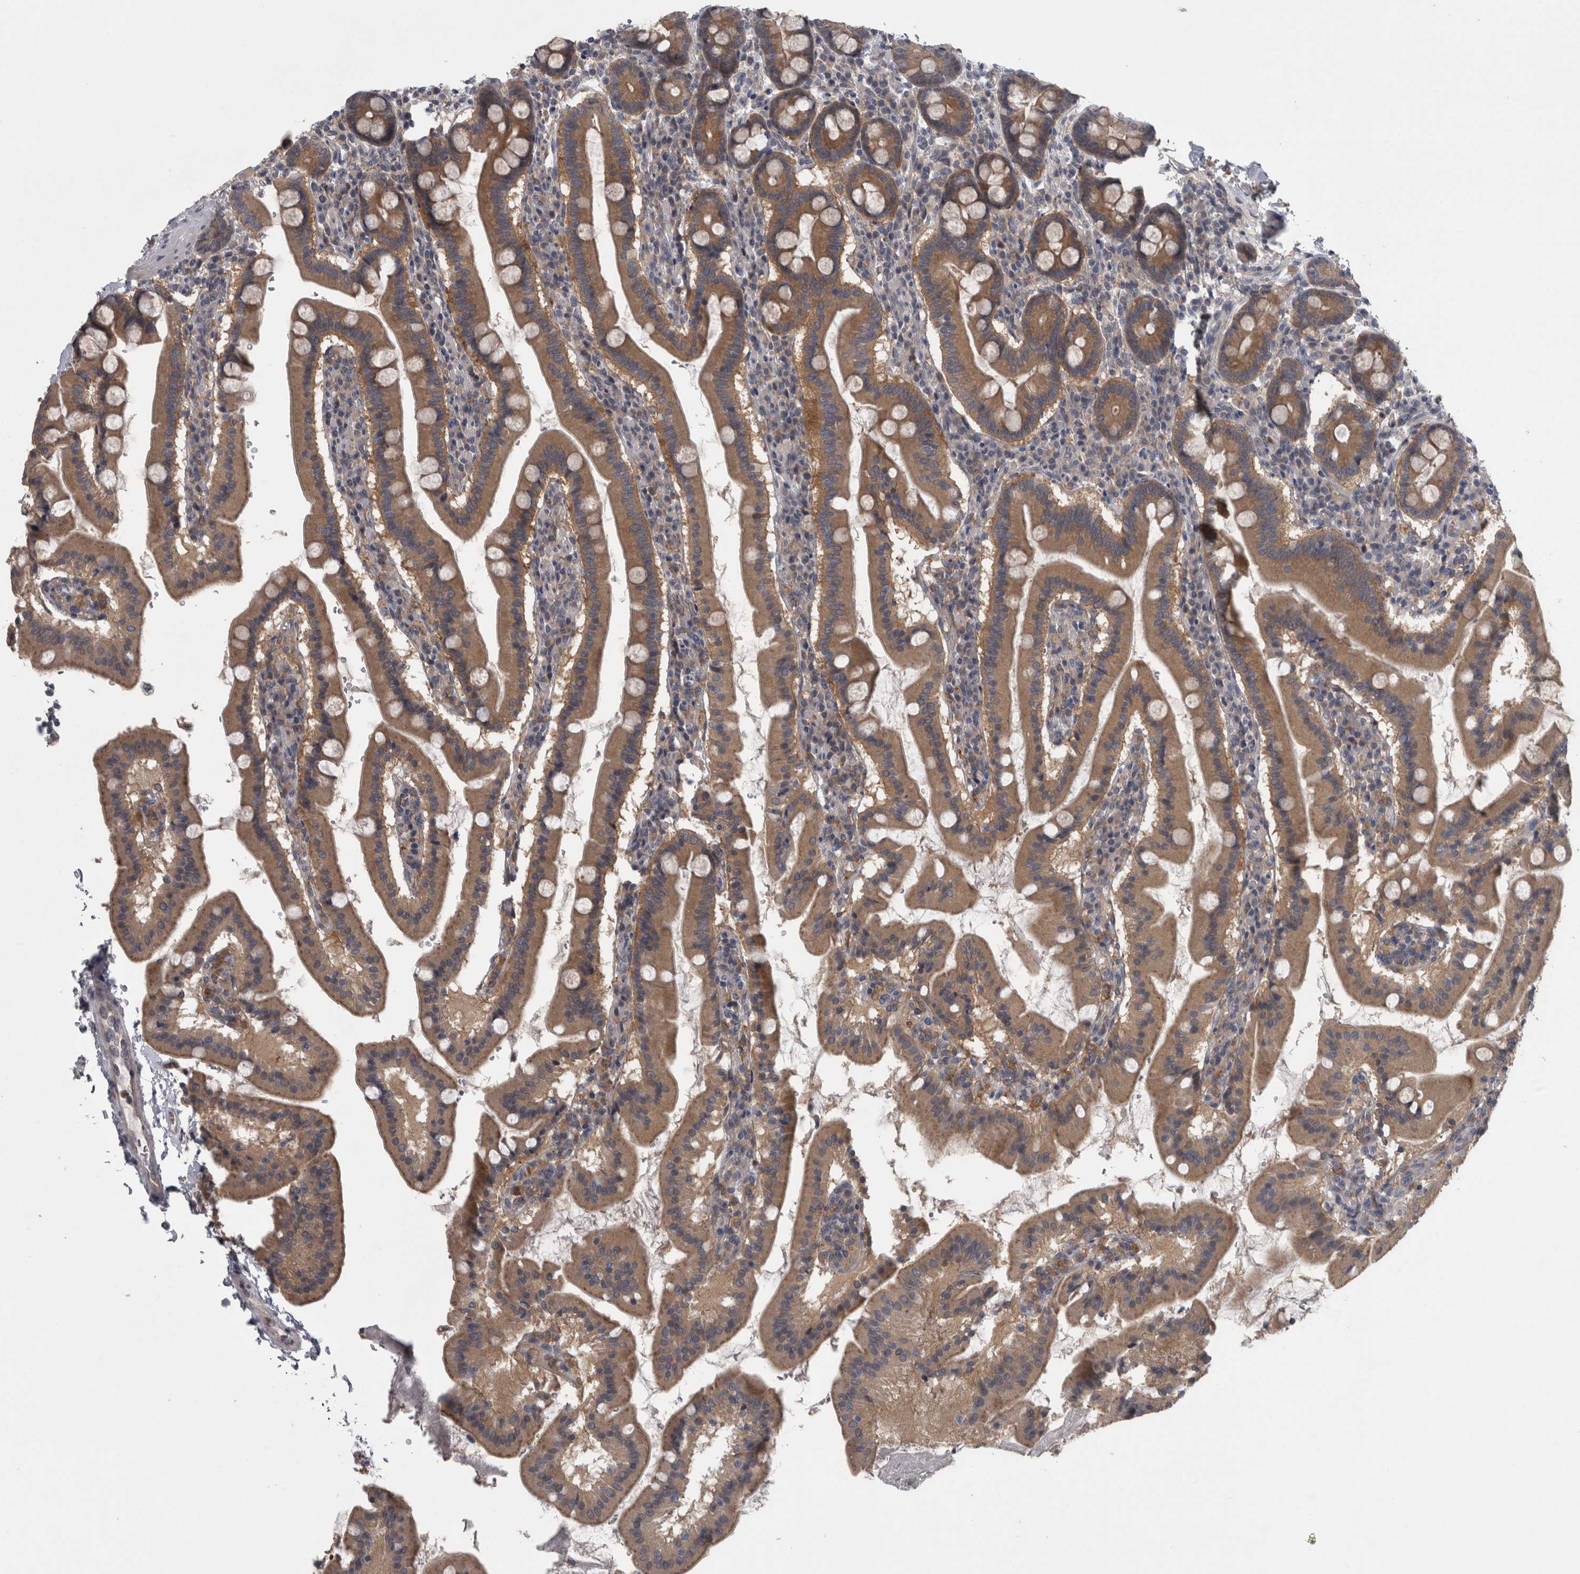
{"staining": {"intensity": "moderate", "quantity": ">75%", "location": "cytoplasmic/membranous"}, "tissue": "duodenum", "cell_type": "Glandular cells", "image_type": "normal", "snomed": [{"axis": "morphology", "description": "Normal tissue, NOS"}, {"axis": "morphology", "description": "Adenocarcinoma, NOS"}, {"axis": "topography", "description": "Pancreas"}, {"axis": "topography", "description": "Duodenum"}], "caption": "Protein positivity by IHC reveals moderate cytoplasmic/membranous staining in approximately >75% of glandular cells in benign duodenum.", "gene": "PRKCI", "patient": {"sex": "male", "age": 50}}